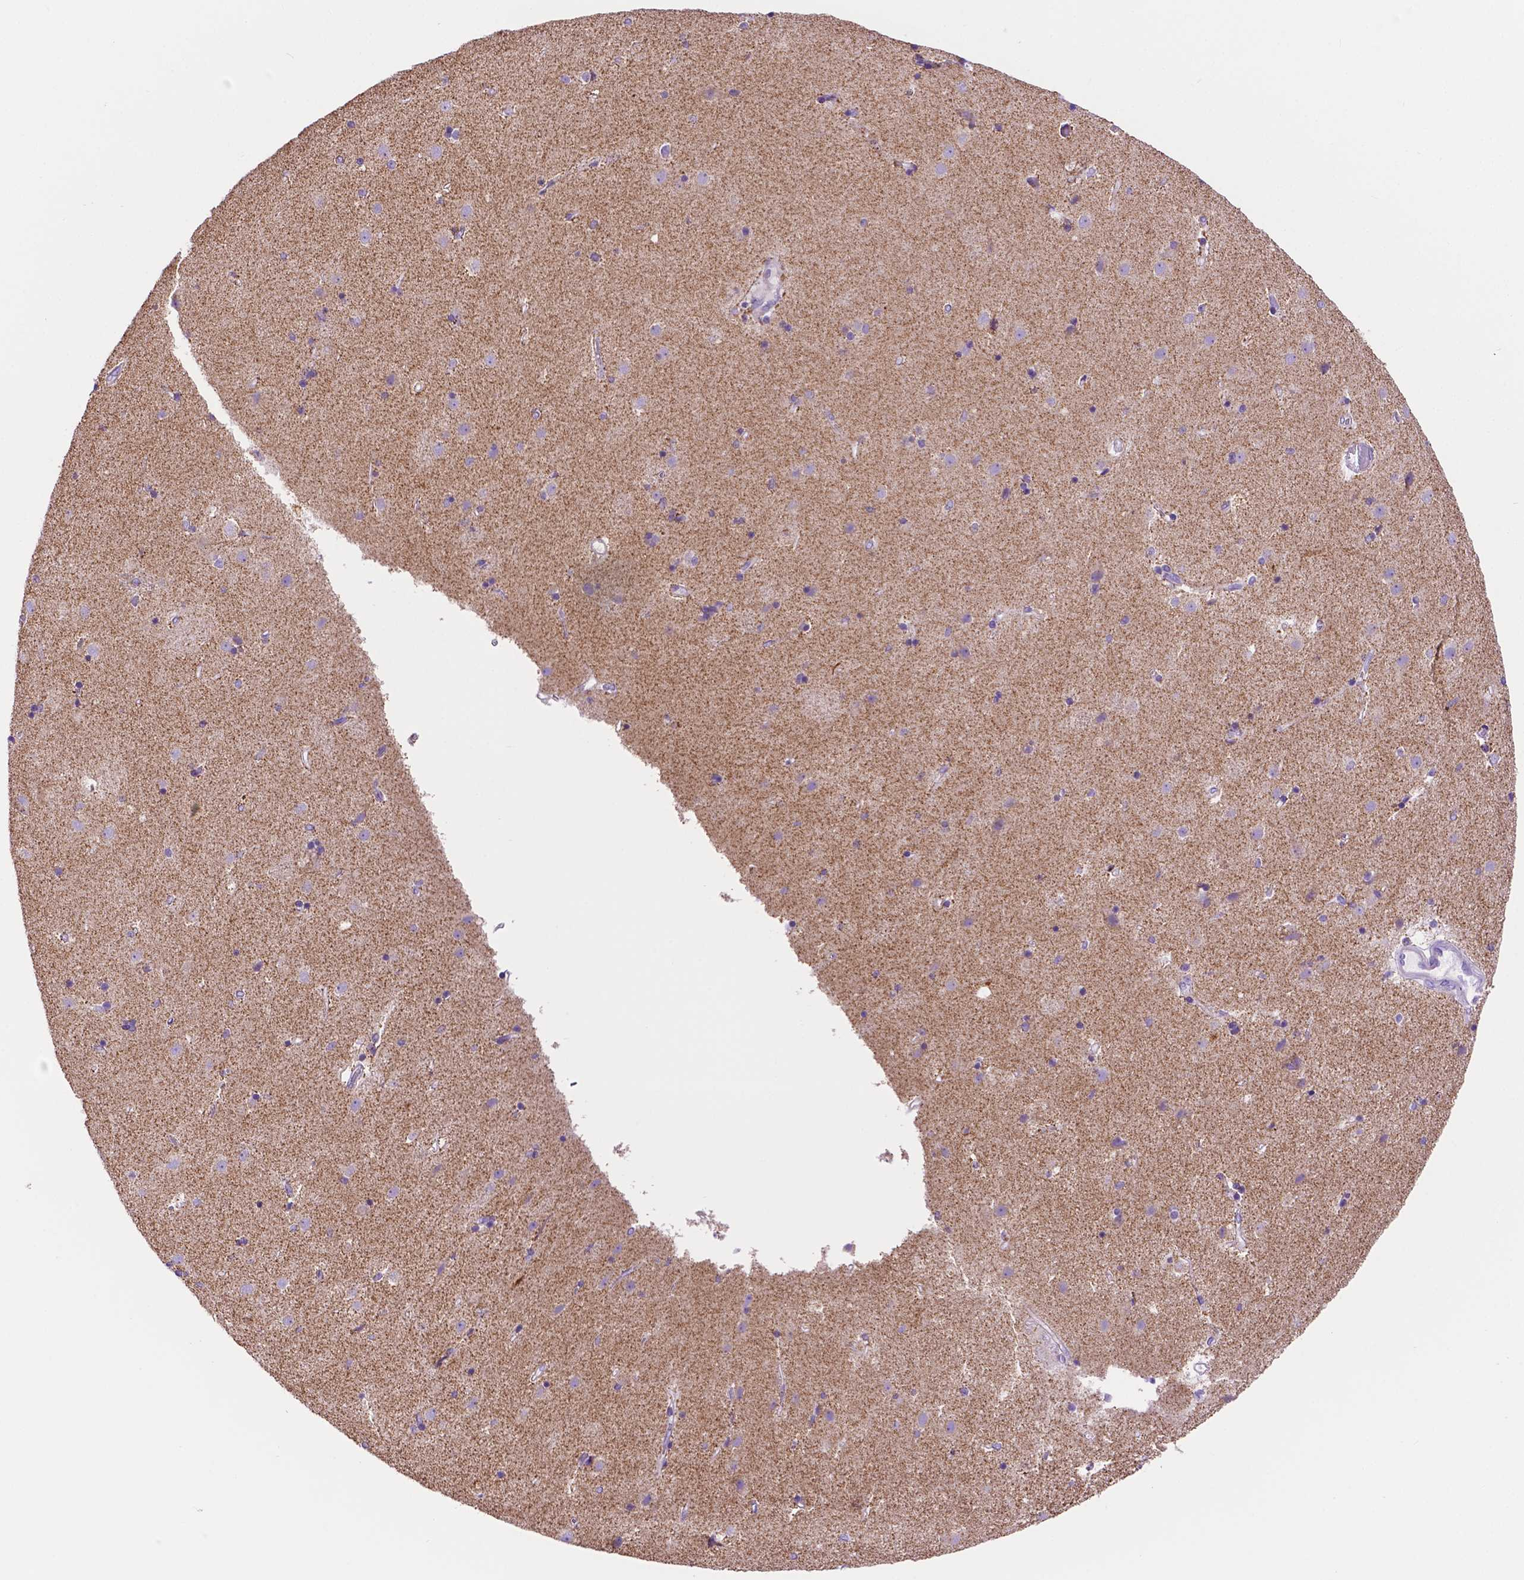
{"staining": {"intensity": "negative", "quantity": "none", "location": "none"}, "tissue": "caudate", "cell_type": "Glial cells", "image_type": "normal", "snomed": [{"axis": "morphology", "description": "Normal tissue, NOS"}, {"axis": "topography", "description": "Lateral ventricle wall"}], "caption": "A photomicrograph of caudate stained for a protein demonstrates no brown staining in glial cells.", "gene": "GDPD5", "patient": {"sex": "female", "age": 71}}